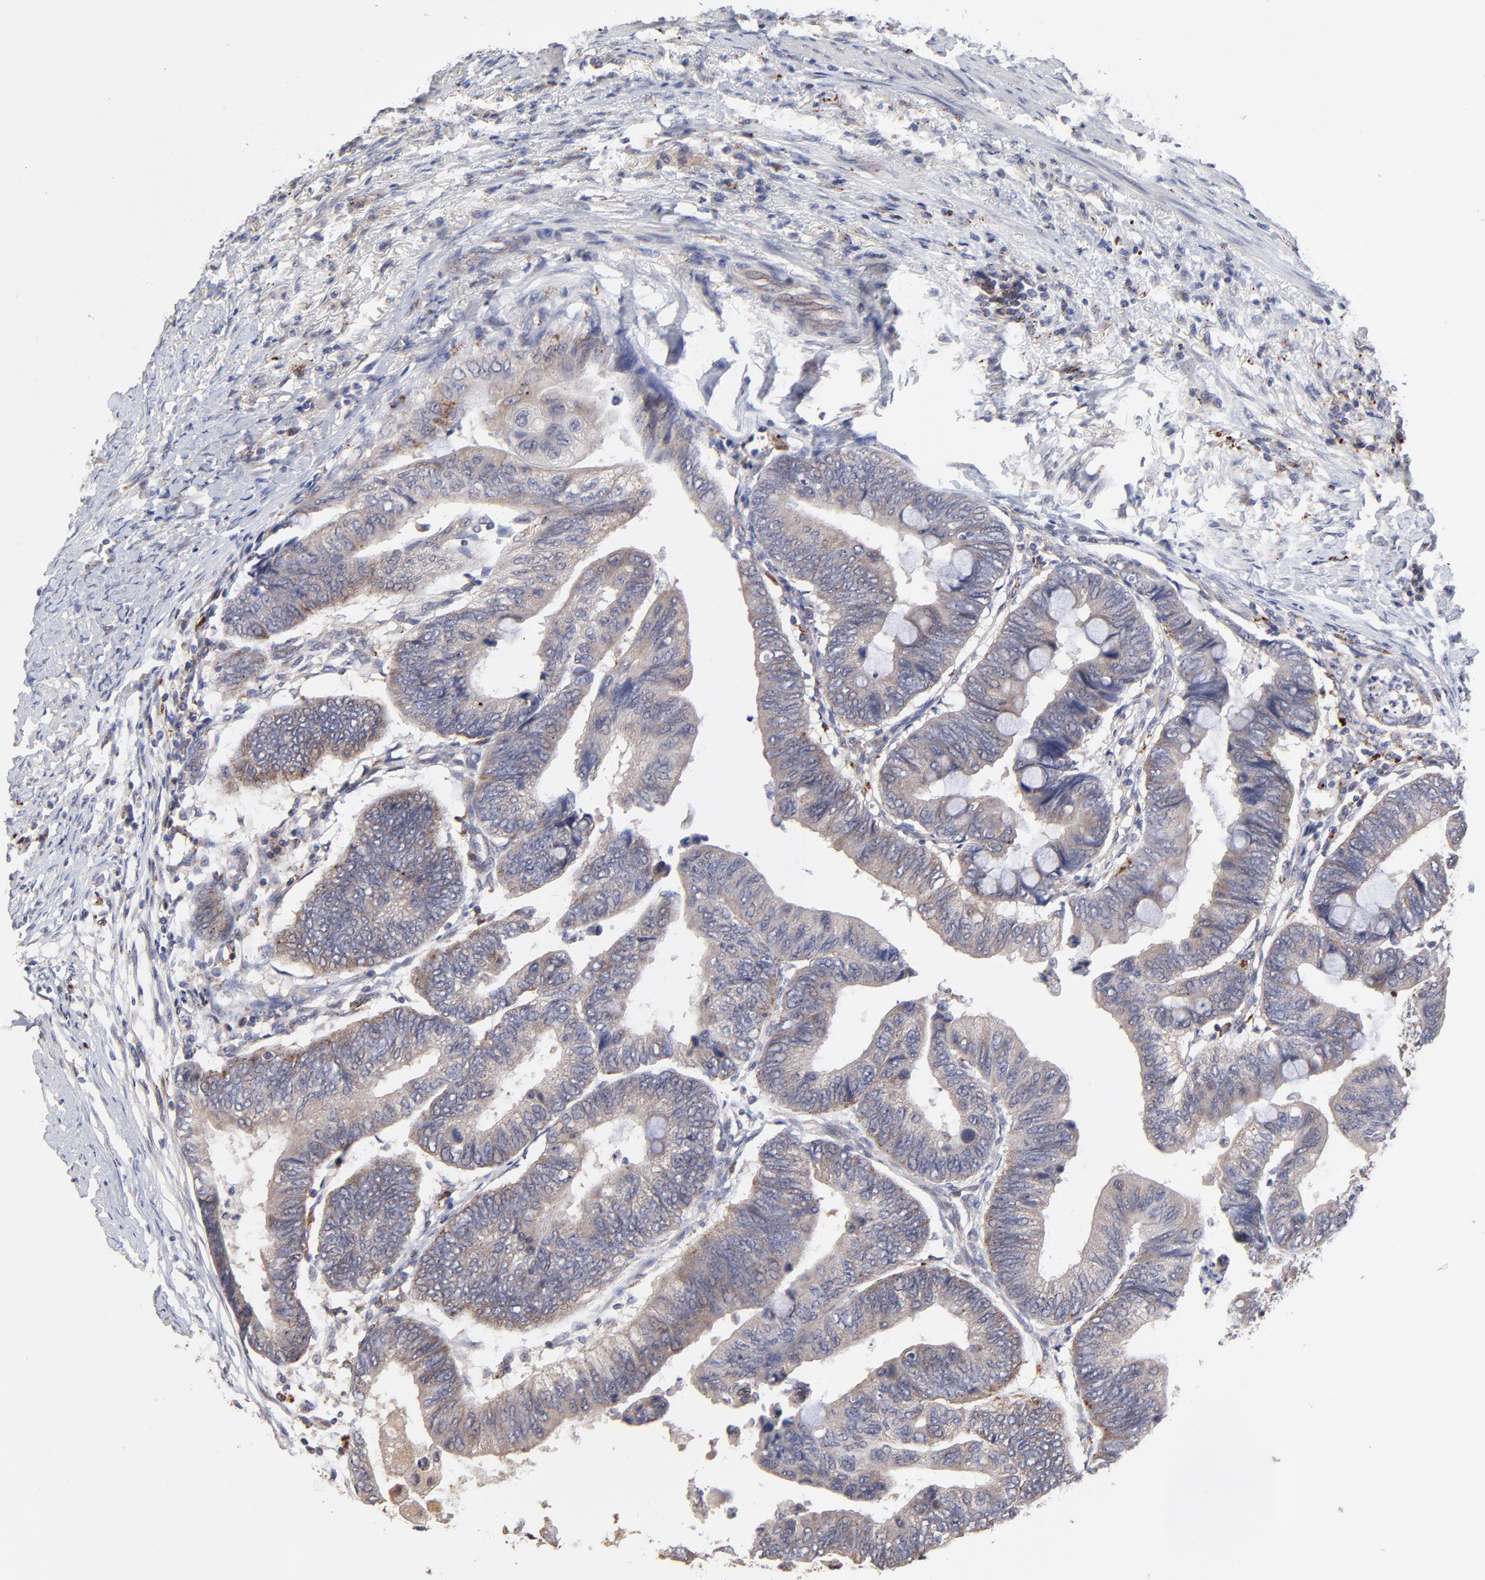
{"staining": {"intensity": "weak", "quantity": "25%-75%", "location": "cytoplasmic/membranous"}, "tissue": "colorectal cancer", "cell_type": "Tumor cells", "image_type": "cancer", "snomed": [{"axis": "morphology", "description": "Normal tissue, NOS"}, {"axis": "morphology", "description": "Adenocarcinoma, NOS"}, {"axis": "topography", "description": "Rectum"}, {"axis": "topography", "description": "Peripheral nerve tissue"}], "caption": "The immunohistochemical stain shows weak cytoplasmic/membranous expression in tumor cells of colorectal cancer (adenocarcinoma) tissue.", "gene": "PDE4B", "patient": {"sex": "male", "age": 92}}